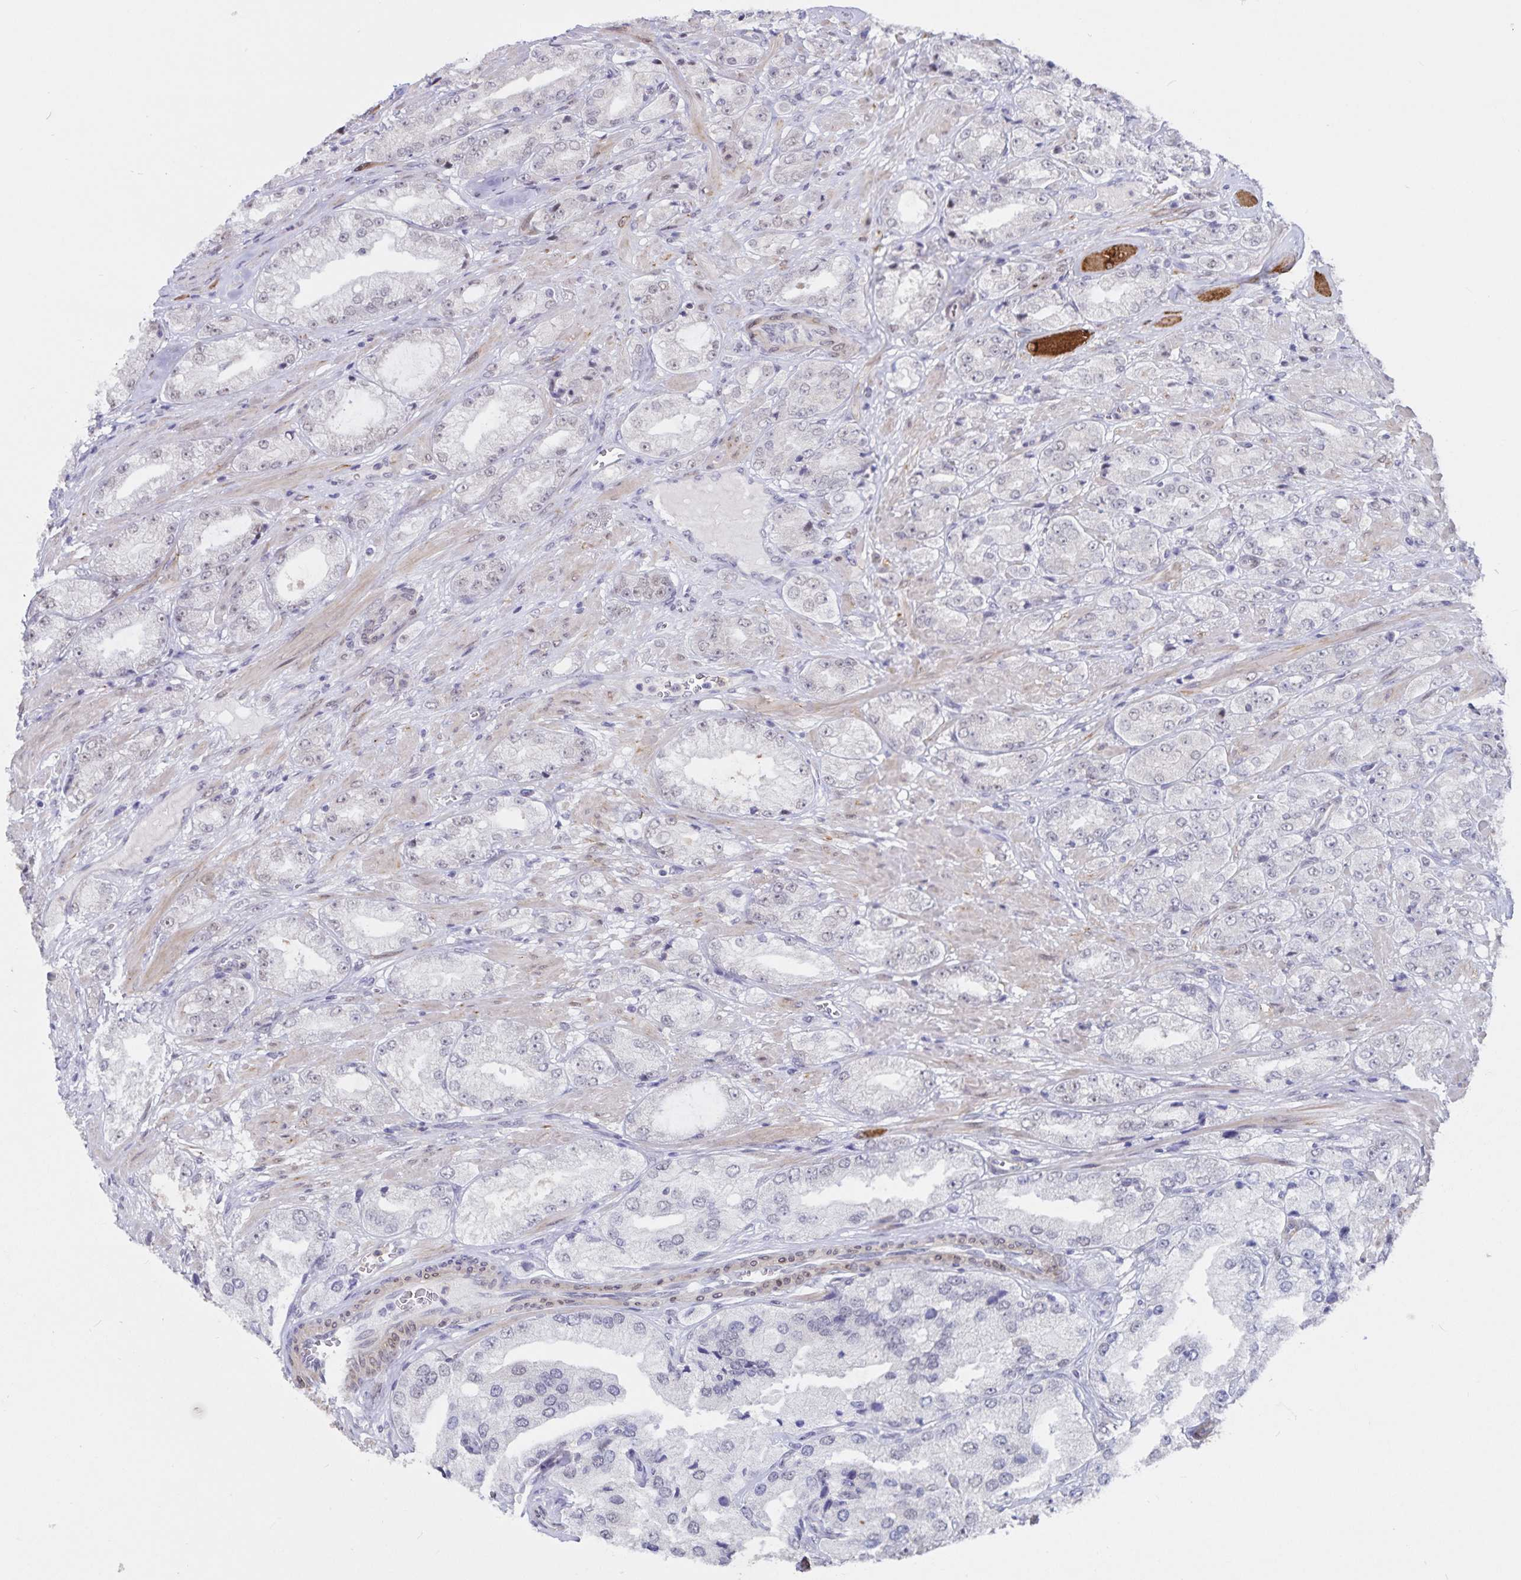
{"staining": {"intensity": "negative", "quantity": "none", "location": "none"}, "tissue": "prostate cancer", "cell_type": "Tumor cells", "image_type": "cancer", "snomed": [{"axis": "morphology", "description": "Adenocarcinoma, High grade"}, {"axis": "topography", "description": "Prostate"}], "caption": "Human prostate cancer stained for a protein using immunohistochemistry demonstrates no staining in tumor cells.", "gene": "ATP2A2", "patient": {"sex": "male", "age": 68}}